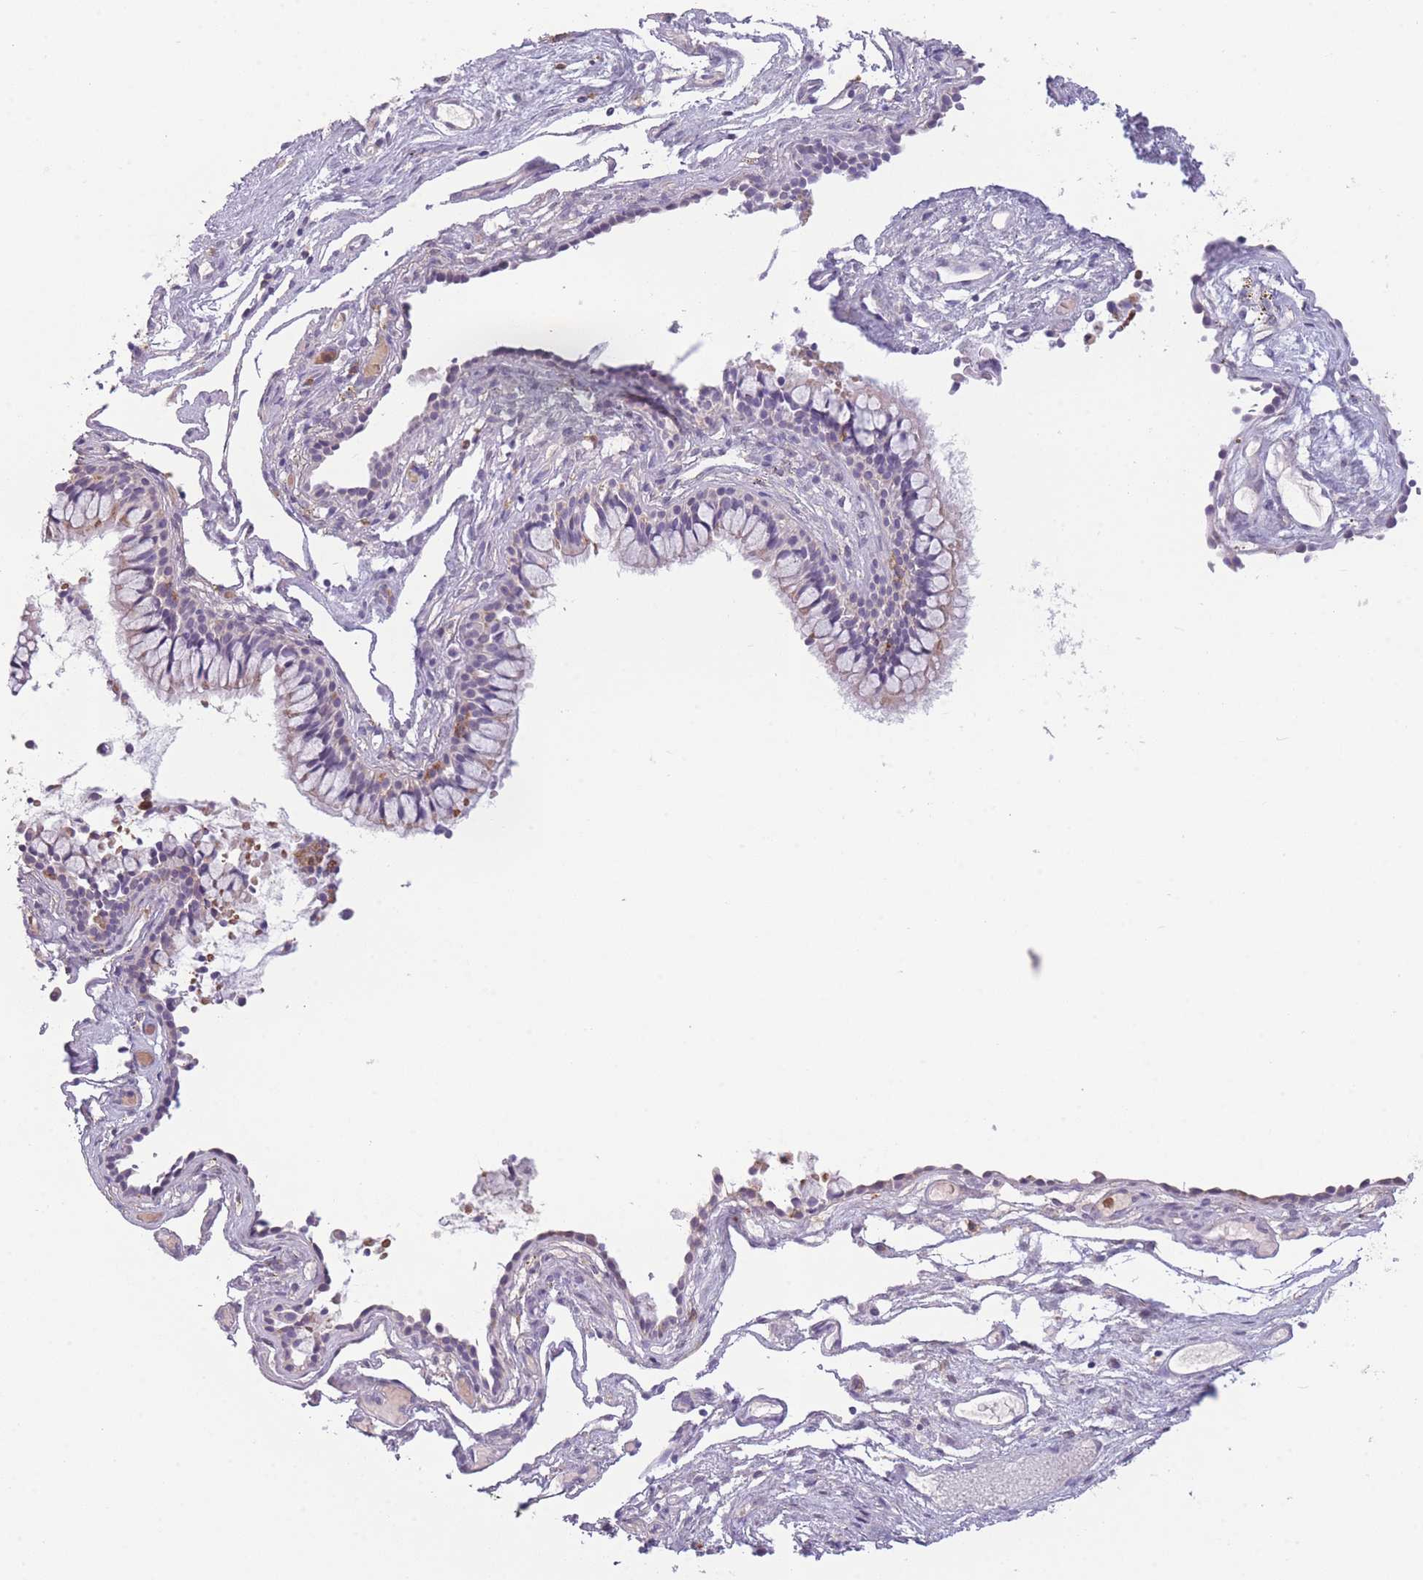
{"staining": {"intensity": "moderate", "quantity": "<25%", "location": "cytoplasmic/membranous"}, "tissue": "nasopharynx", "cell_type": "Respiratory epithelial cells", "image_type": "normal", "snomed": [{"axis": "morphology", "description": "Normal tissue, NOS"}, {"axis": "topography", "description": "Nasopharynx"}], "caption": "Moderate cytoplasmic/membranous protein positivity is identified in approximately <25% of respiratory epithelial cells in nasopharynx. (DAB (3,3'-diaminobenzidine) = brown stain, brightfield microscopy at high magnification).", "gene": "PRAM1", "patient": {"sex": "male", "age": 82}}